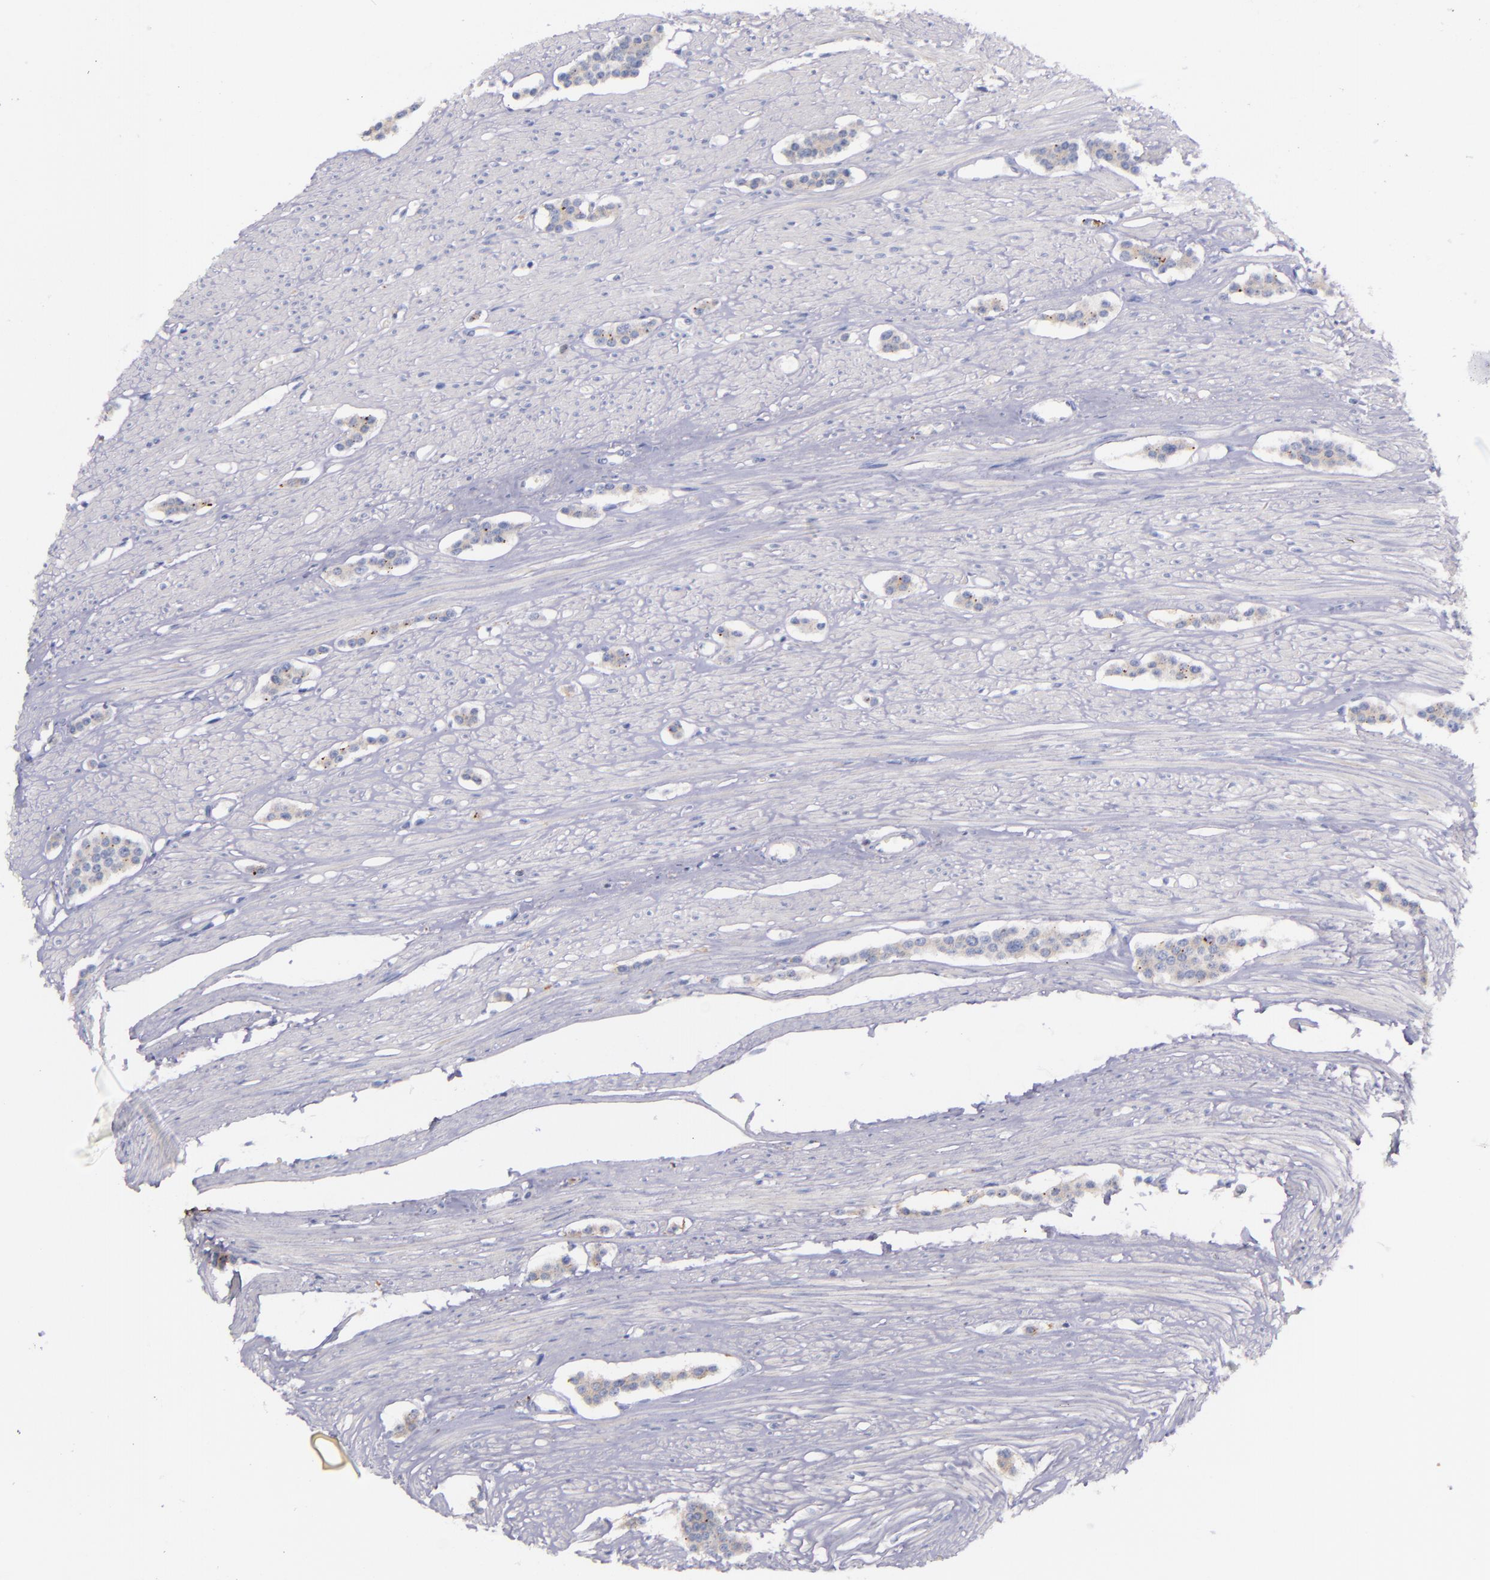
{"staining": {"intensity": "weak", "quantity": ">75%", "location": "cytoplasmic/membranous"}, "tissue": "carcinoid", "cell_type": "Tumor cells", "image_type": "cancer", "snomed": [{"axis": "morphology", "description": "Carcinoid, malignant, NOS"}, {"axis": "topography", "description": "Small intestine"}], "caption": "Carcinoid (malignant) stained with a brown dye exhibits weak cytoplasmic/membranous positive staining in approximately >75% of tumor cells.", "gene": "KNG1", "patient": {"sex": "male", "age": 60}}